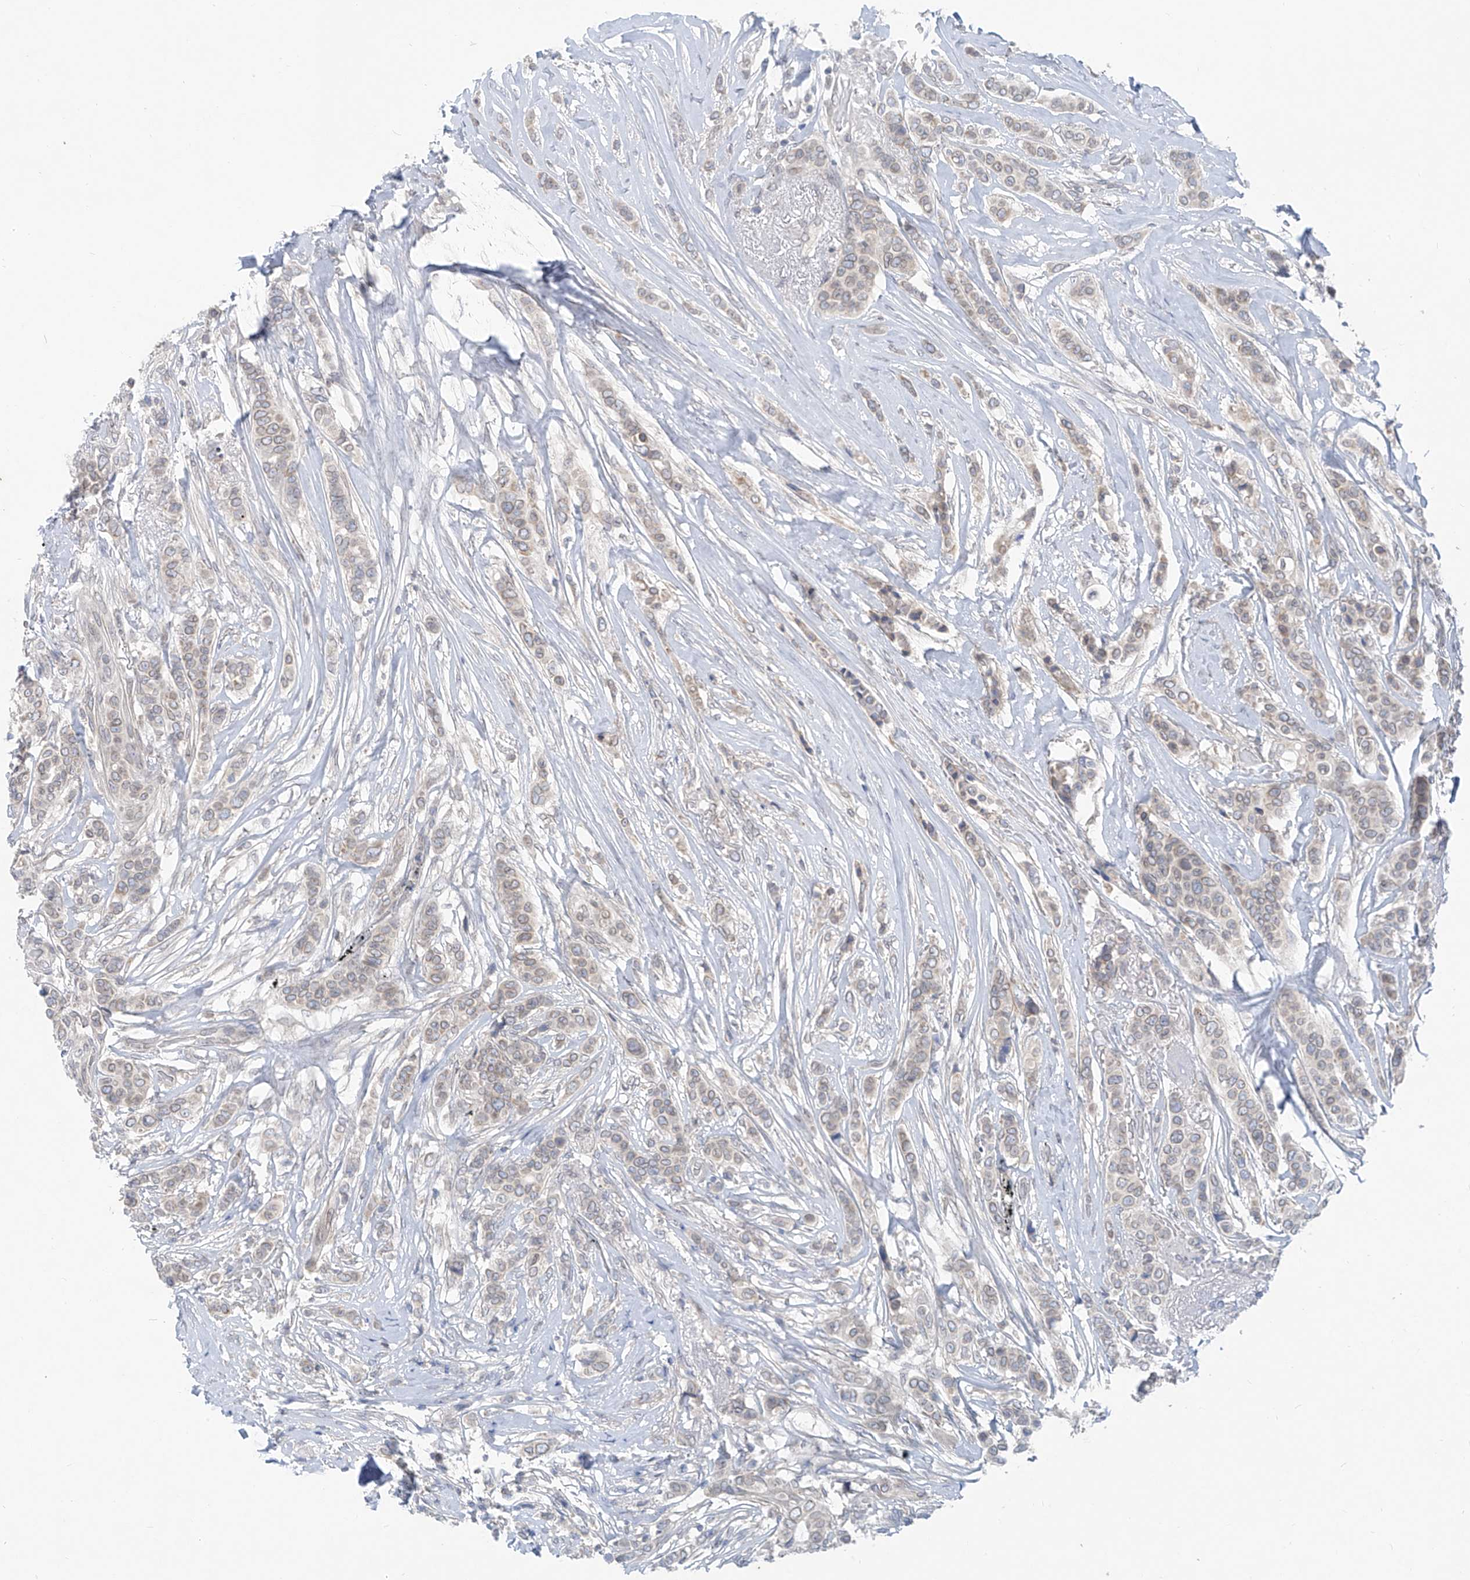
{"staining": {"intensity": "negative", "quantity": "none", "location": "none"}, "tissue": "breast cancer", "cell_type": "Tumor cells", "image_type": "cancer", "snomed": [{"axis": "morphology", "description": "Lobular carcinoma"}, {"axis": "topography", "description": "Breast"}], "caption": "This is a micrograph of IHC staining of breast lobular carcinoma, which shows no positivity in tumor cells.", "gene": "KRTAP25-1", "patient": {"sex": "female", "age": 51}}